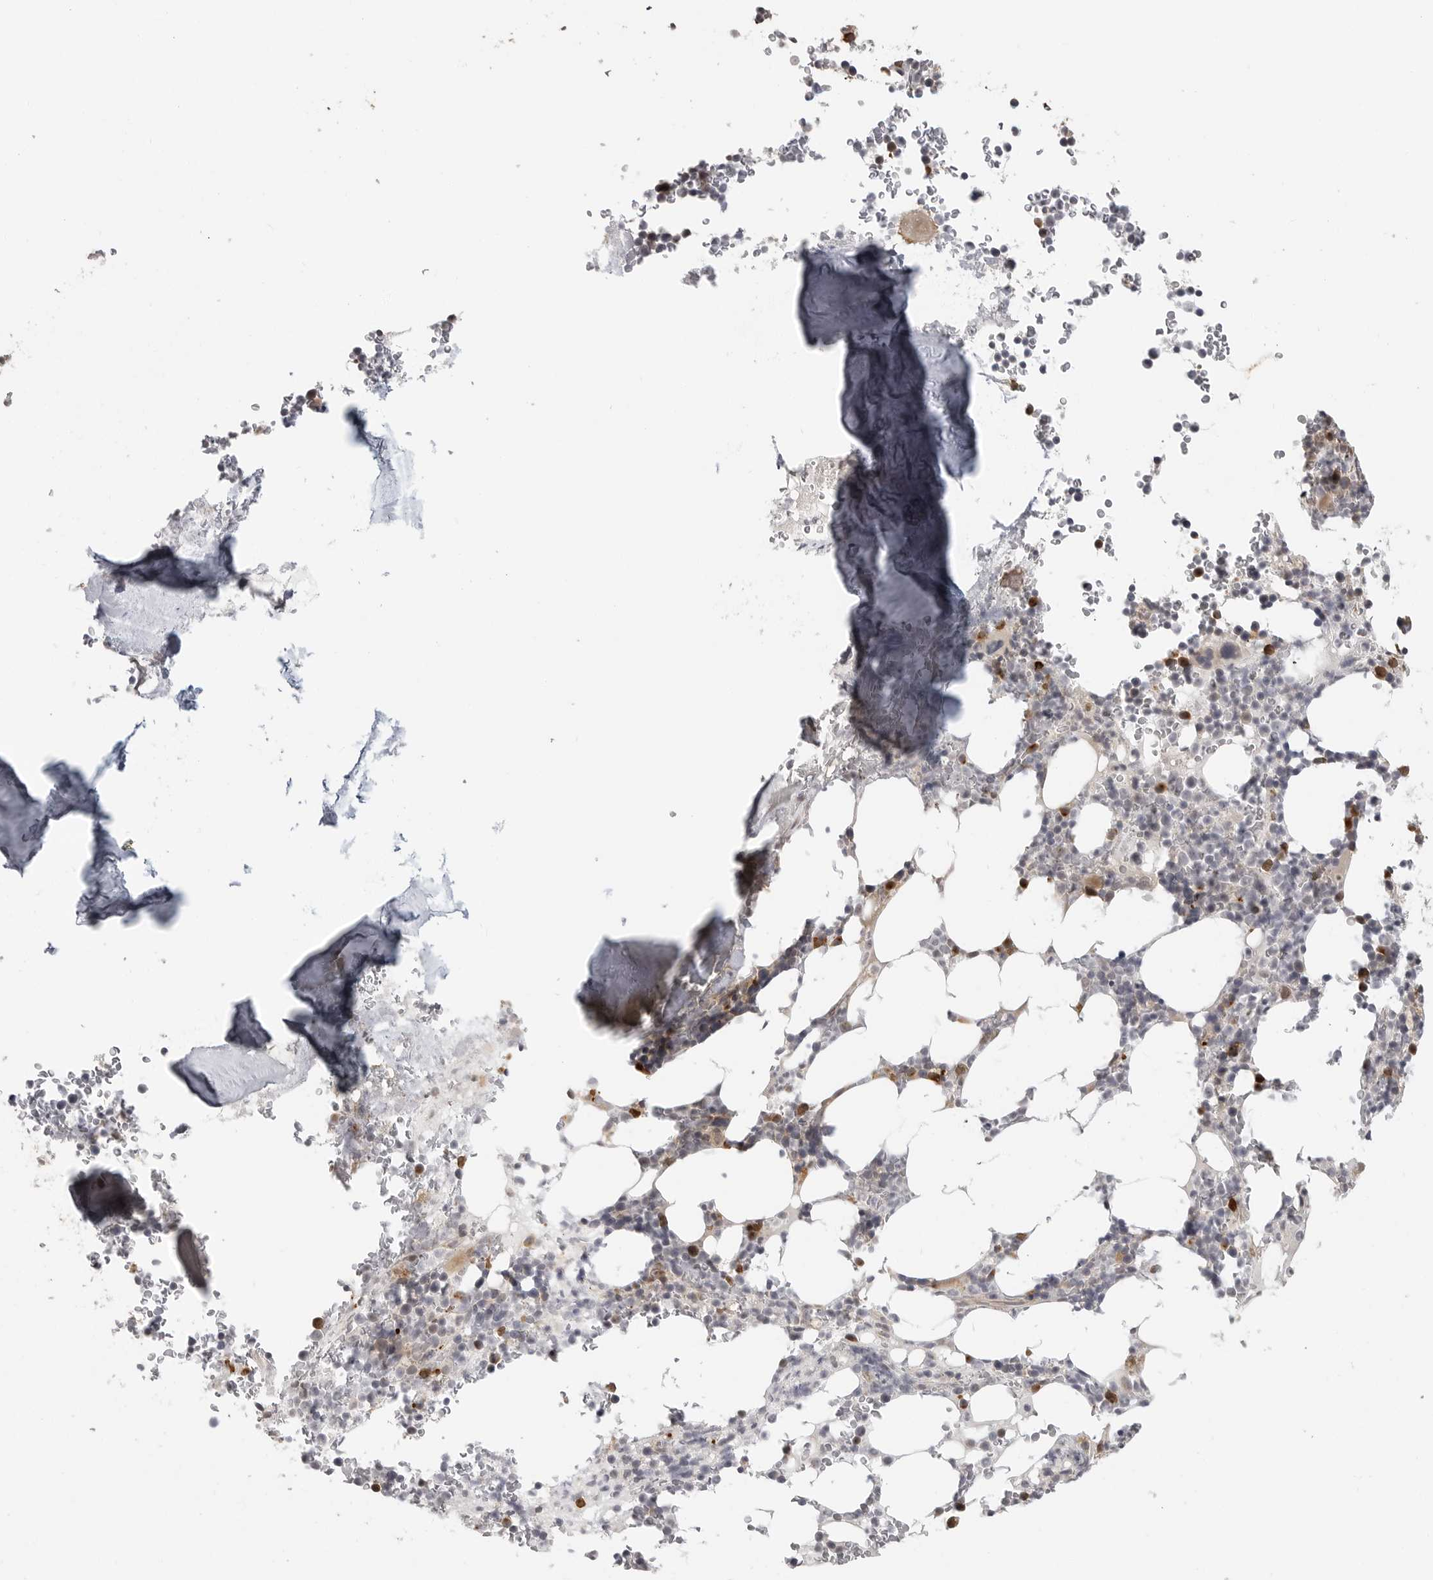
{"staining": {"intensity": "moderate", "quantity": "<25%", "location": "cytoplasmic/membranous"}, "tissue": "bone marrow", "cell_type": "Hematopoietic cells", "image_type": "normal", "snomed": [{"axis": "morphology", "description": "Normal tissue, NOS"}, {"axis": "topography", "description": "Bone marrow"}], "caption": "Immunohistochemical staining of unremarkable bone marrow demonstrates moderate cytoplasmic/membranous protein positivity in approximately <25% of hematopoietic cells.", "gene": "IDO1", "patient": {"sex": "male", "age": 58}}